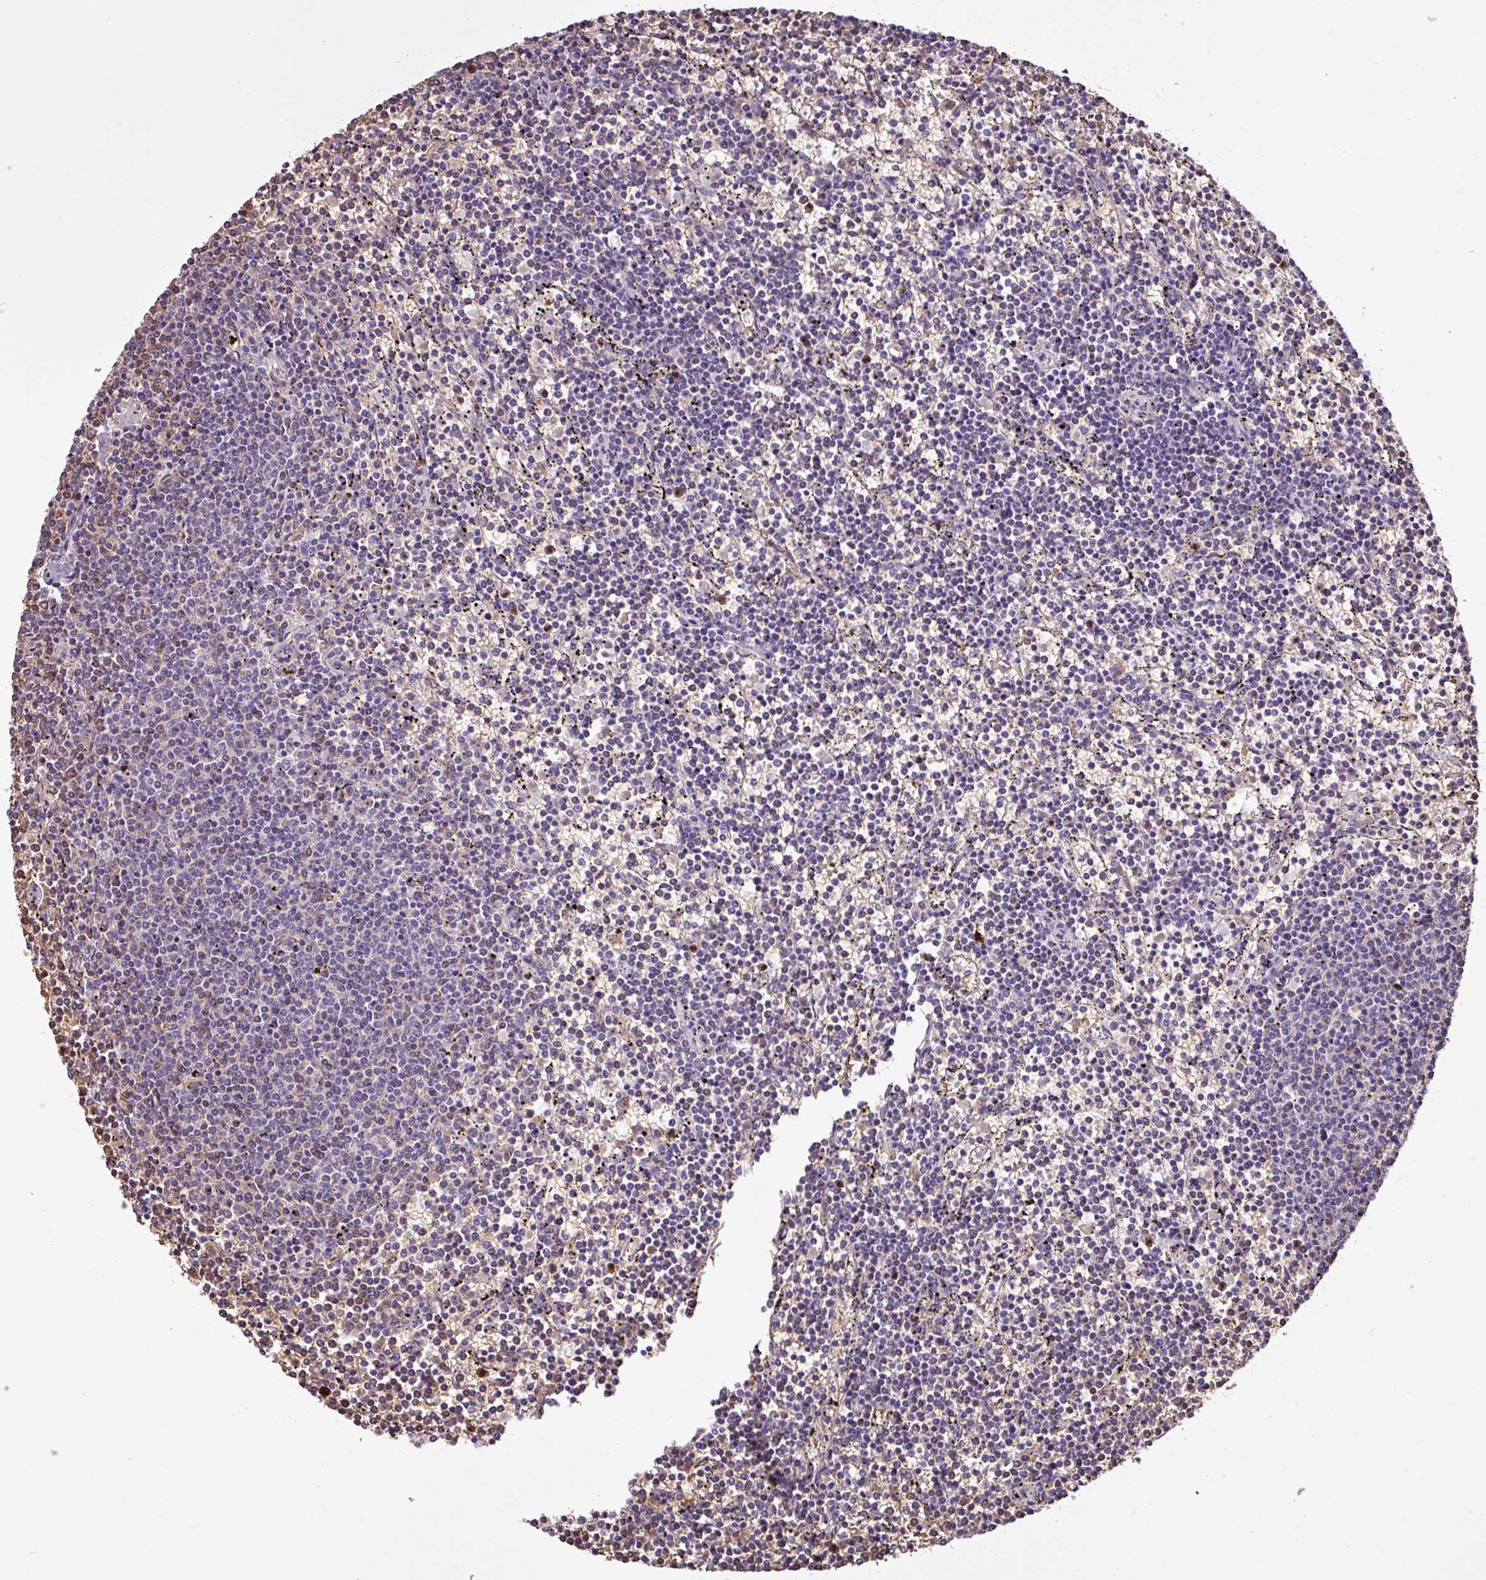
{"staining": {"intensity": "negative", "quantity": "none", "location": "none"}, "tissue": "lymphoma", "cell_type": "Tumor cells", "image_type": "cancer", "snomed": [{"axis": "morphology", "description": "Malignant lymphoma, non-Hodgkin's type, Low grade"}, {"axis": "topography", "description": "Spleen"}], "caption": "IHC histopathology image of neoplastic tissue: human malignant lymphoma, non-Hodgkin's type (low-grade) stained with DAB (3,3'-diaminobenzidine) reveals no significant protein expression in tumor cells.", "gene": "CHST11", "patient": {"sex": "female", "age": 50}}